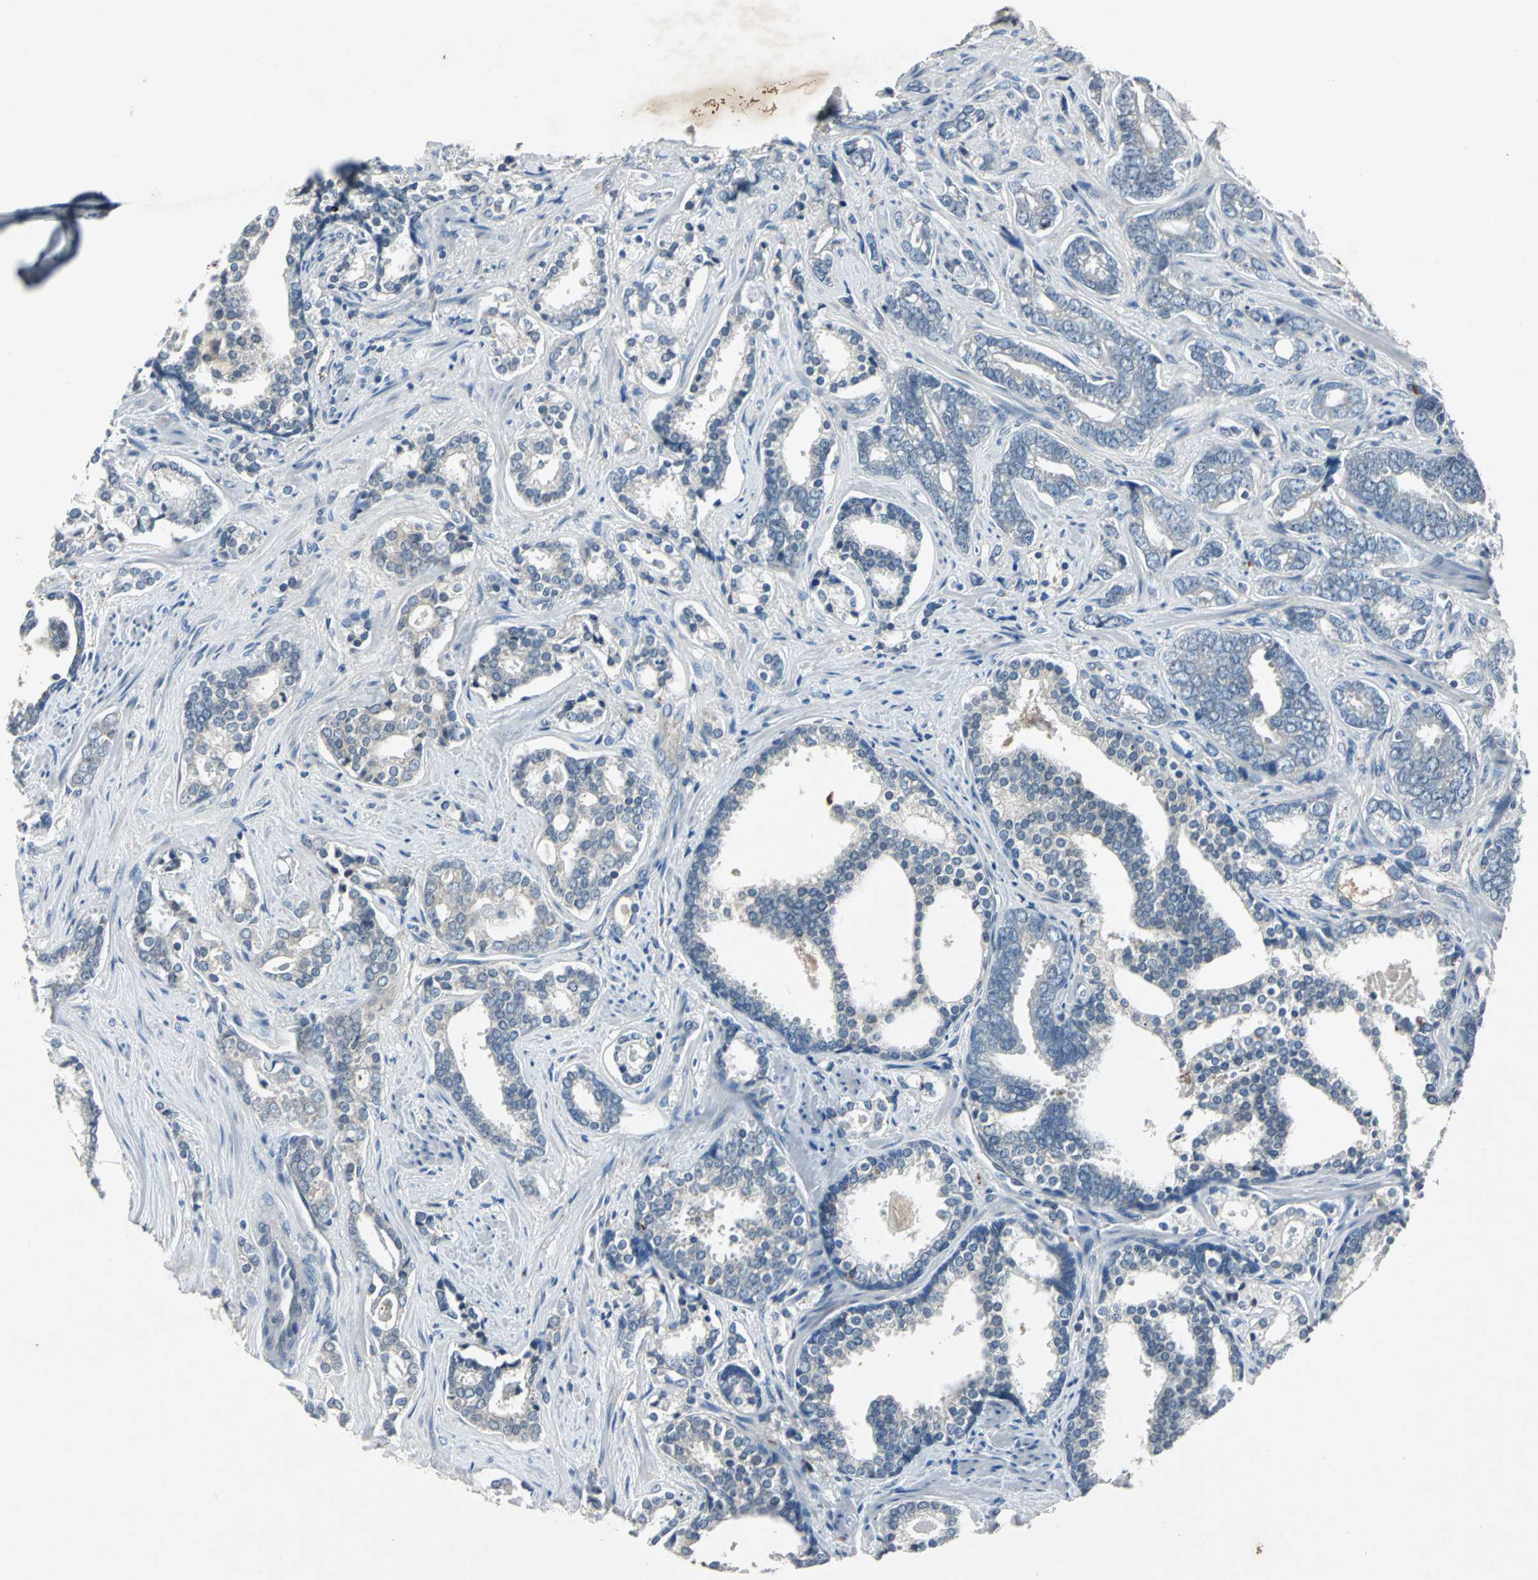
{"staining": {"intensity": "negative", "quantity": "none", "location": "none"}, "tissue": "prostate cancer", "cell_type": "Tumor cells", "image_type": "cancer", "snomed": [{"axis": "morphology", "description": "Adenocarcinoma, High grade"}, {"axis": "topography", "description": "Prostate"}], "caption": "This is an IHC micrograph of human prostate cancer (adenocarcinoma (high-grade)). There is no expression in tumor cells.", "gene": "SLC2A13", "patient": {"sex": "male", "age": 67}}